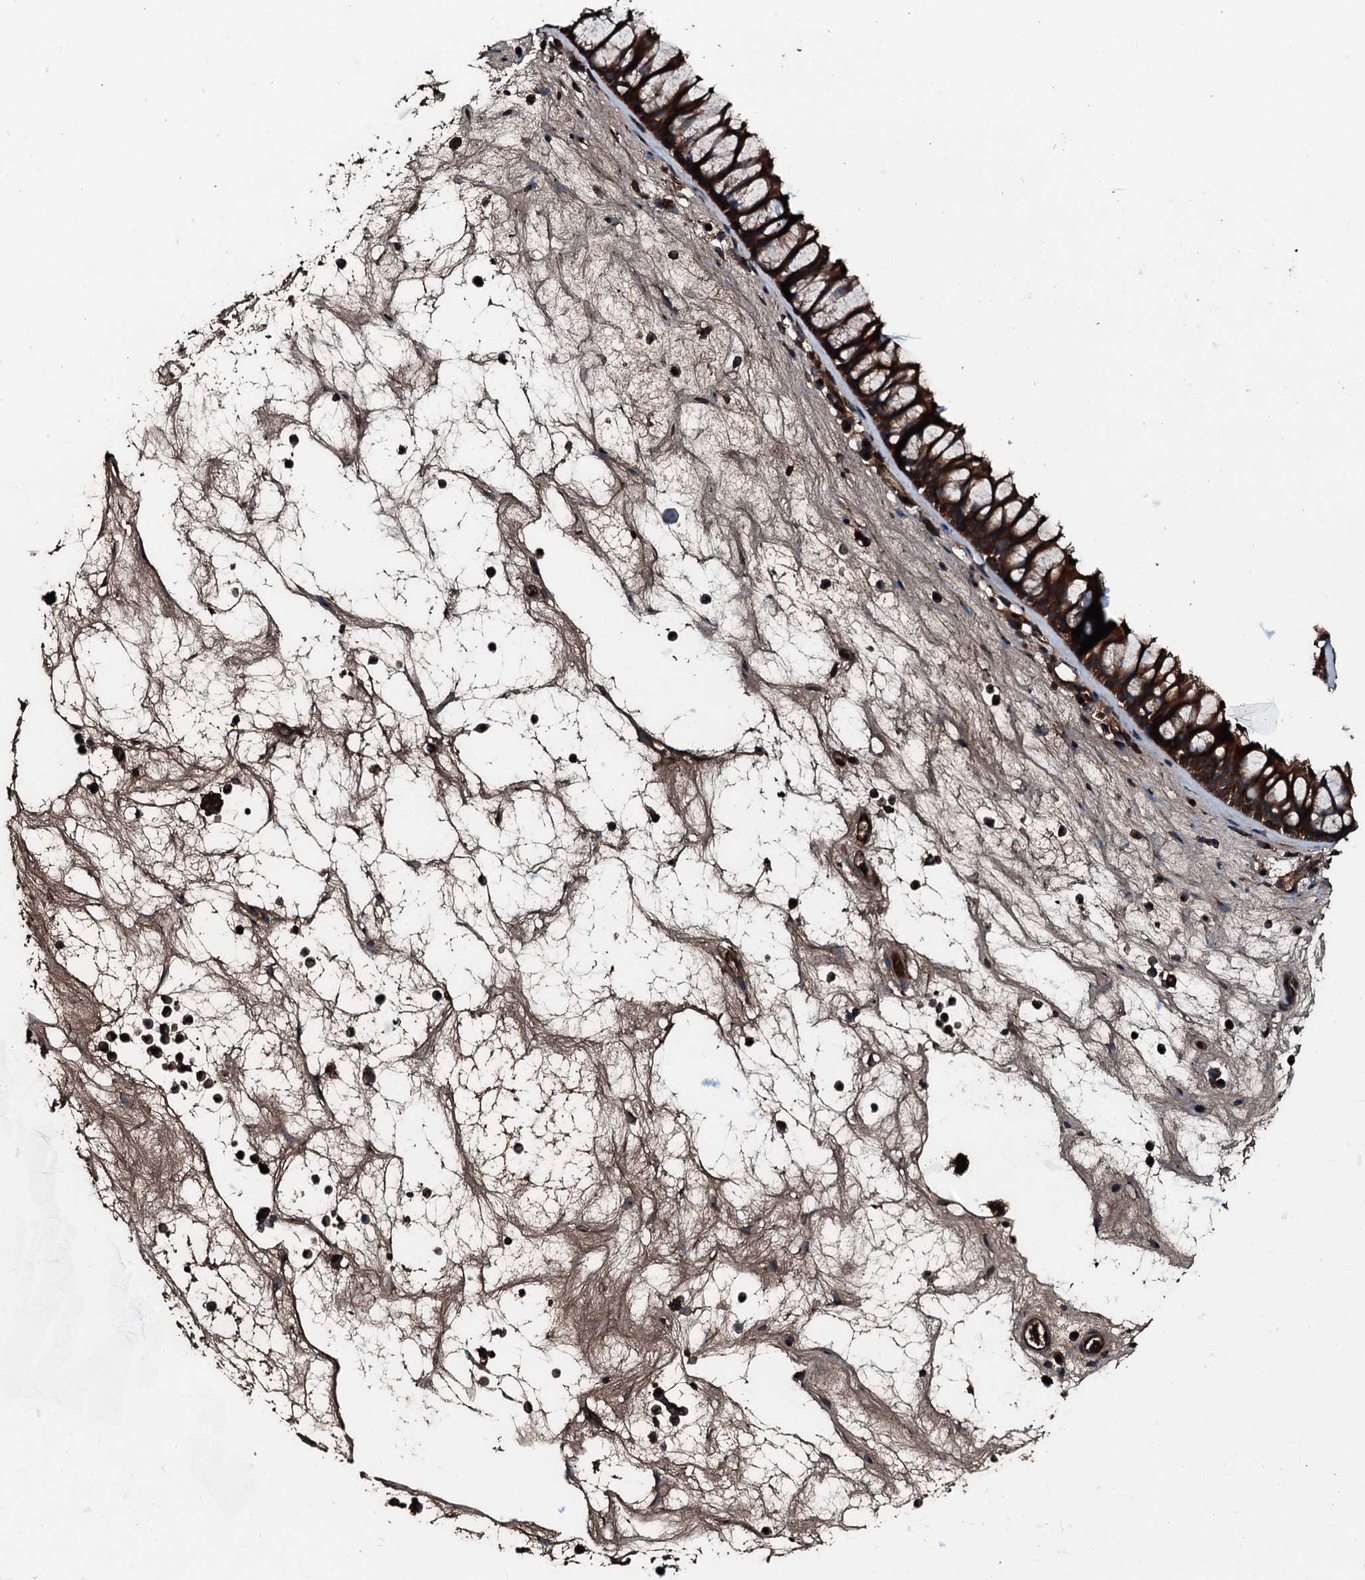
{"staining": {"intensity": "strong", "quantity": ">75%", "location": "cytoplasmic/membranous"}, "tissue": "nasopharynx", "cell_type": "Respiratory epithelial cells", "image_type": "normal", "snomed": [{"axis": "morphology", "description": "Normal tissue, NOS"}, {"axis": "morphology", "description": "Inflammation, NOS"}, {"axis": "morphology", "description": "Malignant melanoma, Metastatic site"}, {"axis": "topography", "description": "Nasopharynx"}], "caption": "Strong cytoplasmic/membranous protein expression is present in approximately >75% of respiratory epithelial cells in nasopharynx. (Stains: DAB in brown, nuclei in blue, Microscopy: brightfield microscopy at high magnification).", "gene": "TRIM7", "patient": {"sex": "male", "age": 70}}